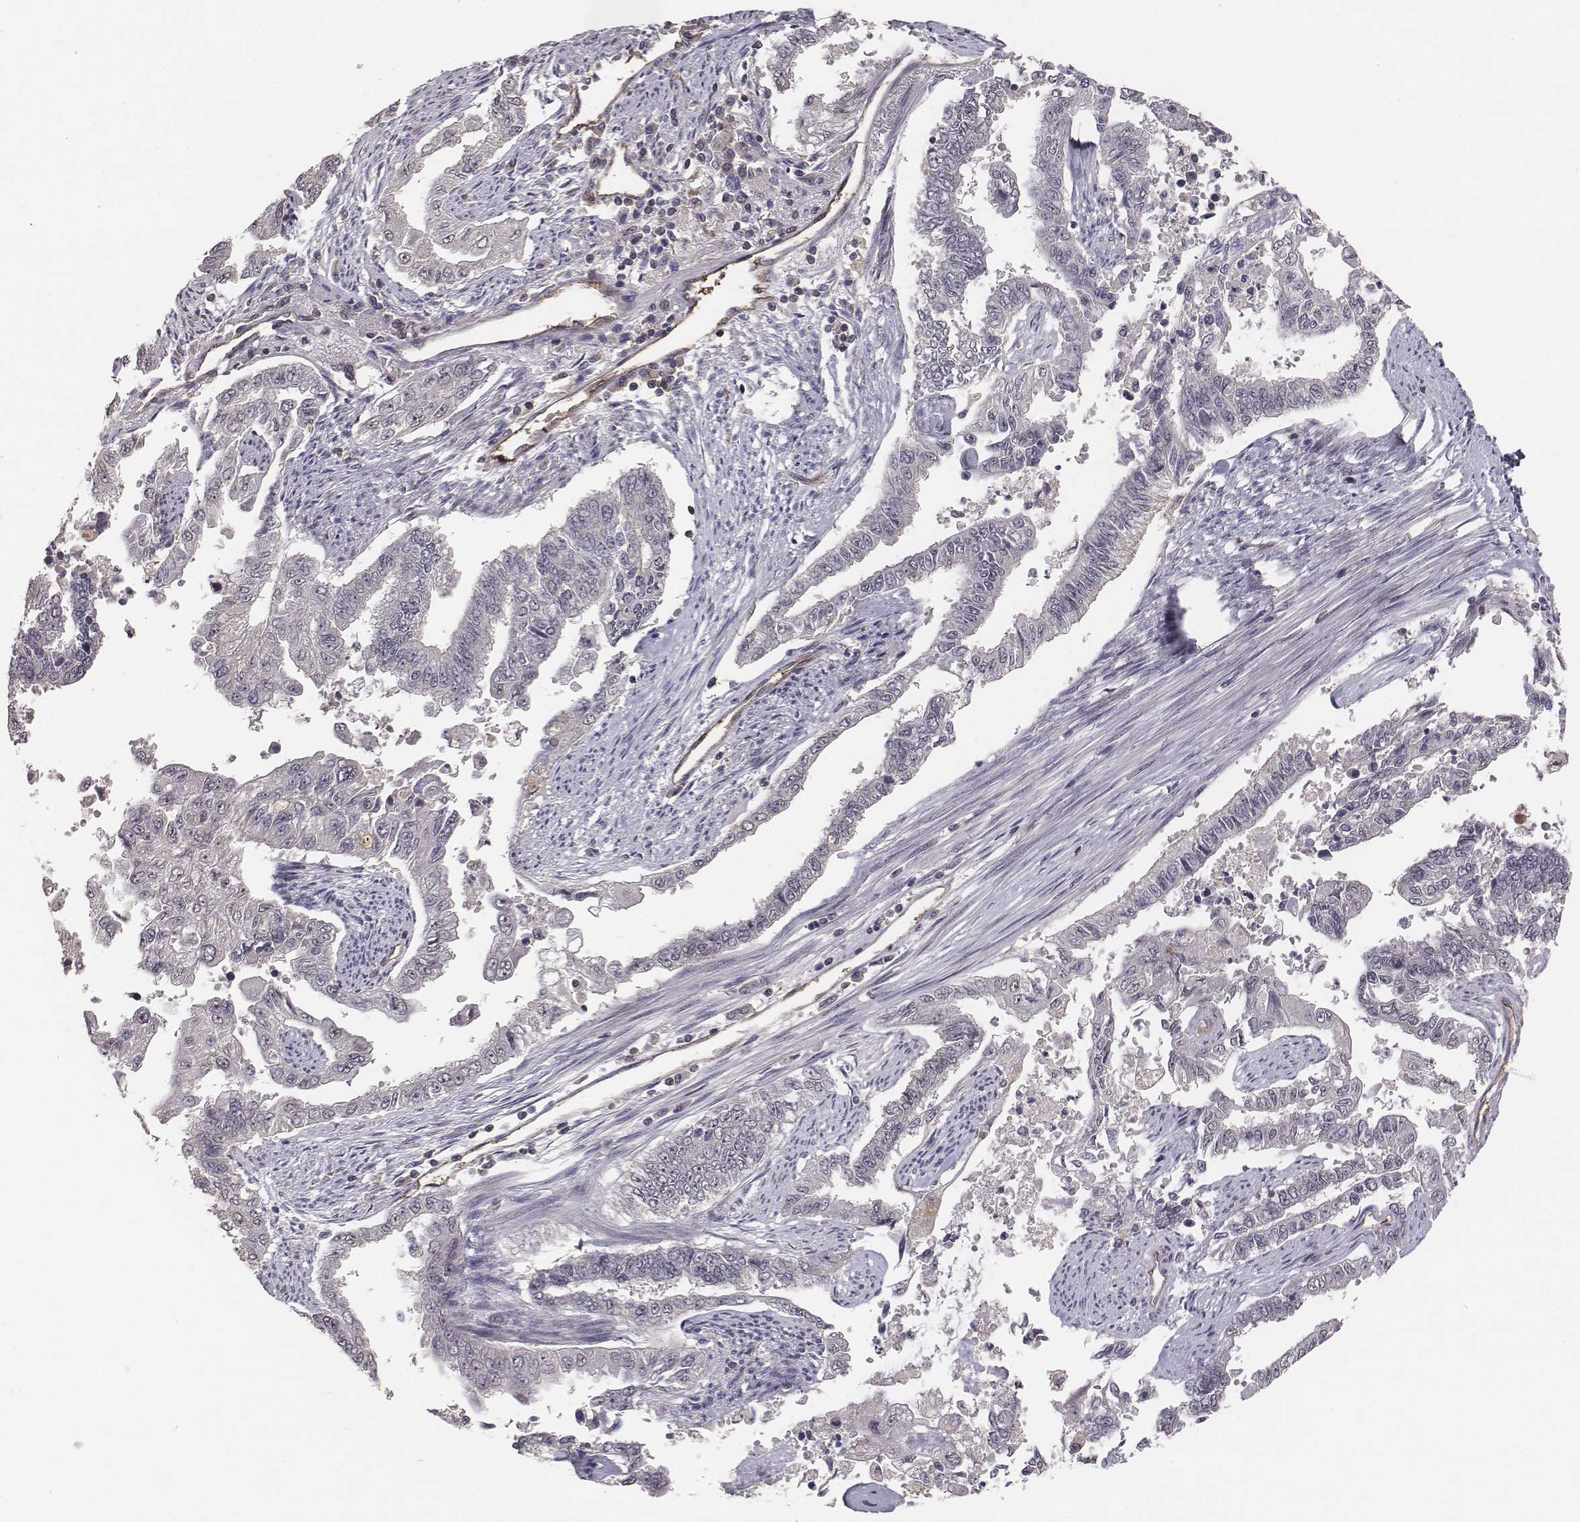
{"staining": {"intensity": "negative", "quantity": "none", "location": "none"}, "tissue": "endometrial cancer", "cell_type": "Tumor cells", "image_type": "cancer", "snomed": [{"axis": "morphology", "description": "Adenocarcinoma, NOS"}, {"axis": "topography", "description": "Uterus"}], "caption": "Tumor cells show no significant expression in endometrial adenocarcinoma. (Brightfield microscopy of DAB IHC at high magnification).", "gene": "PTPRG", "patient": {"sex": "female", "age": 59}}